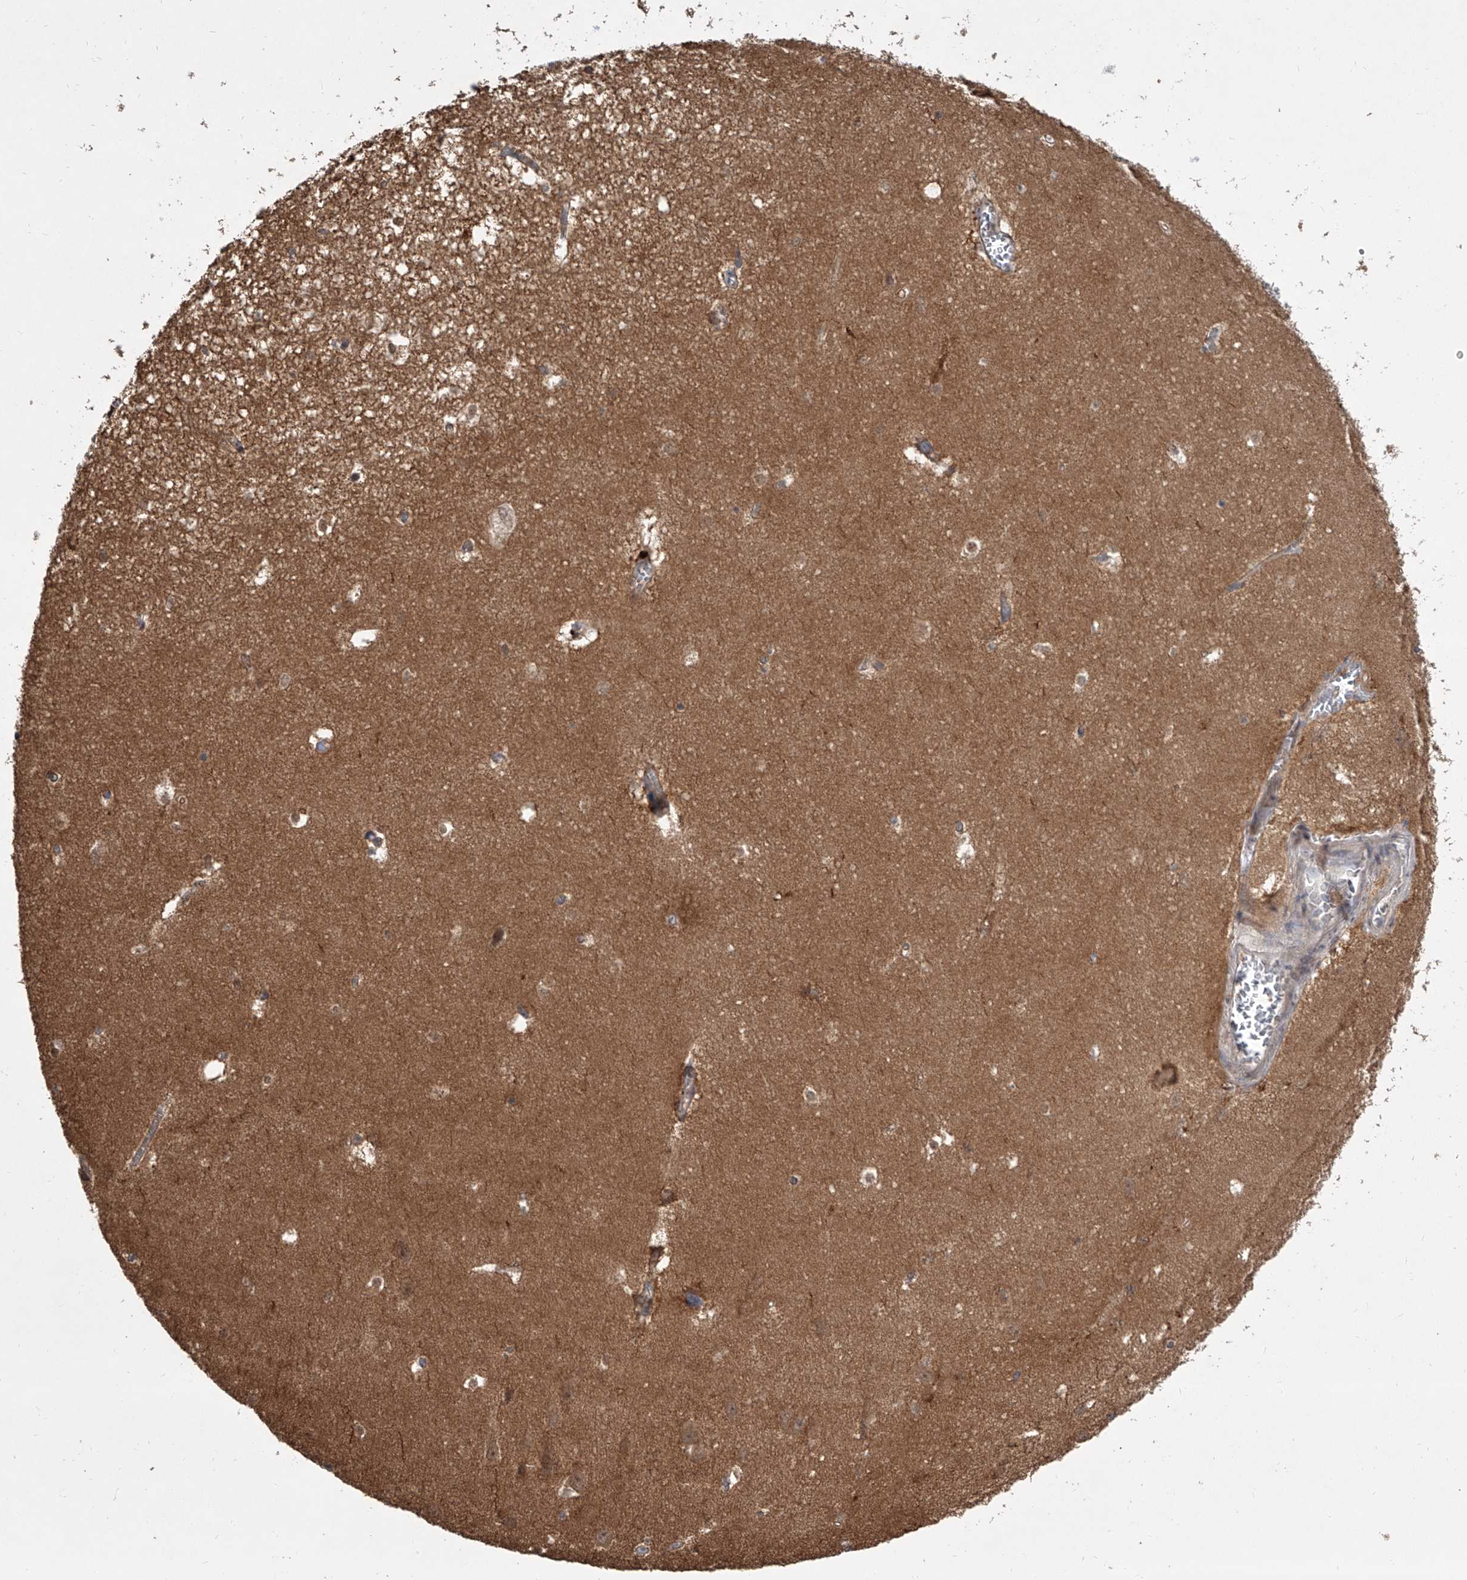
{"staining": {"intensity": "moderate", "quantity": "<25%", "location": "cytoplasmic/membranous"}, "tissue": "hippocampus", "cell_type": "Glial cells", "image_type": "normal", "snomed": [{"axis": "morphology", "description": "Normal tissue, NOS"}, {"axis": "topography", "description": "Hippocampus"}], "caption": "Immunohistochemical staining of normal hippocampus demonstrates low levels of moderate cytoplasmic/membranous positivity in approximately <25% of glial cells. The staining is performed using DAB brown chromogen to label protein expression. The nuclei are counter-stained blue using hematoxylin.", "gene": "BHLHE23", "patient": {"sex": "female", "age": 64}}